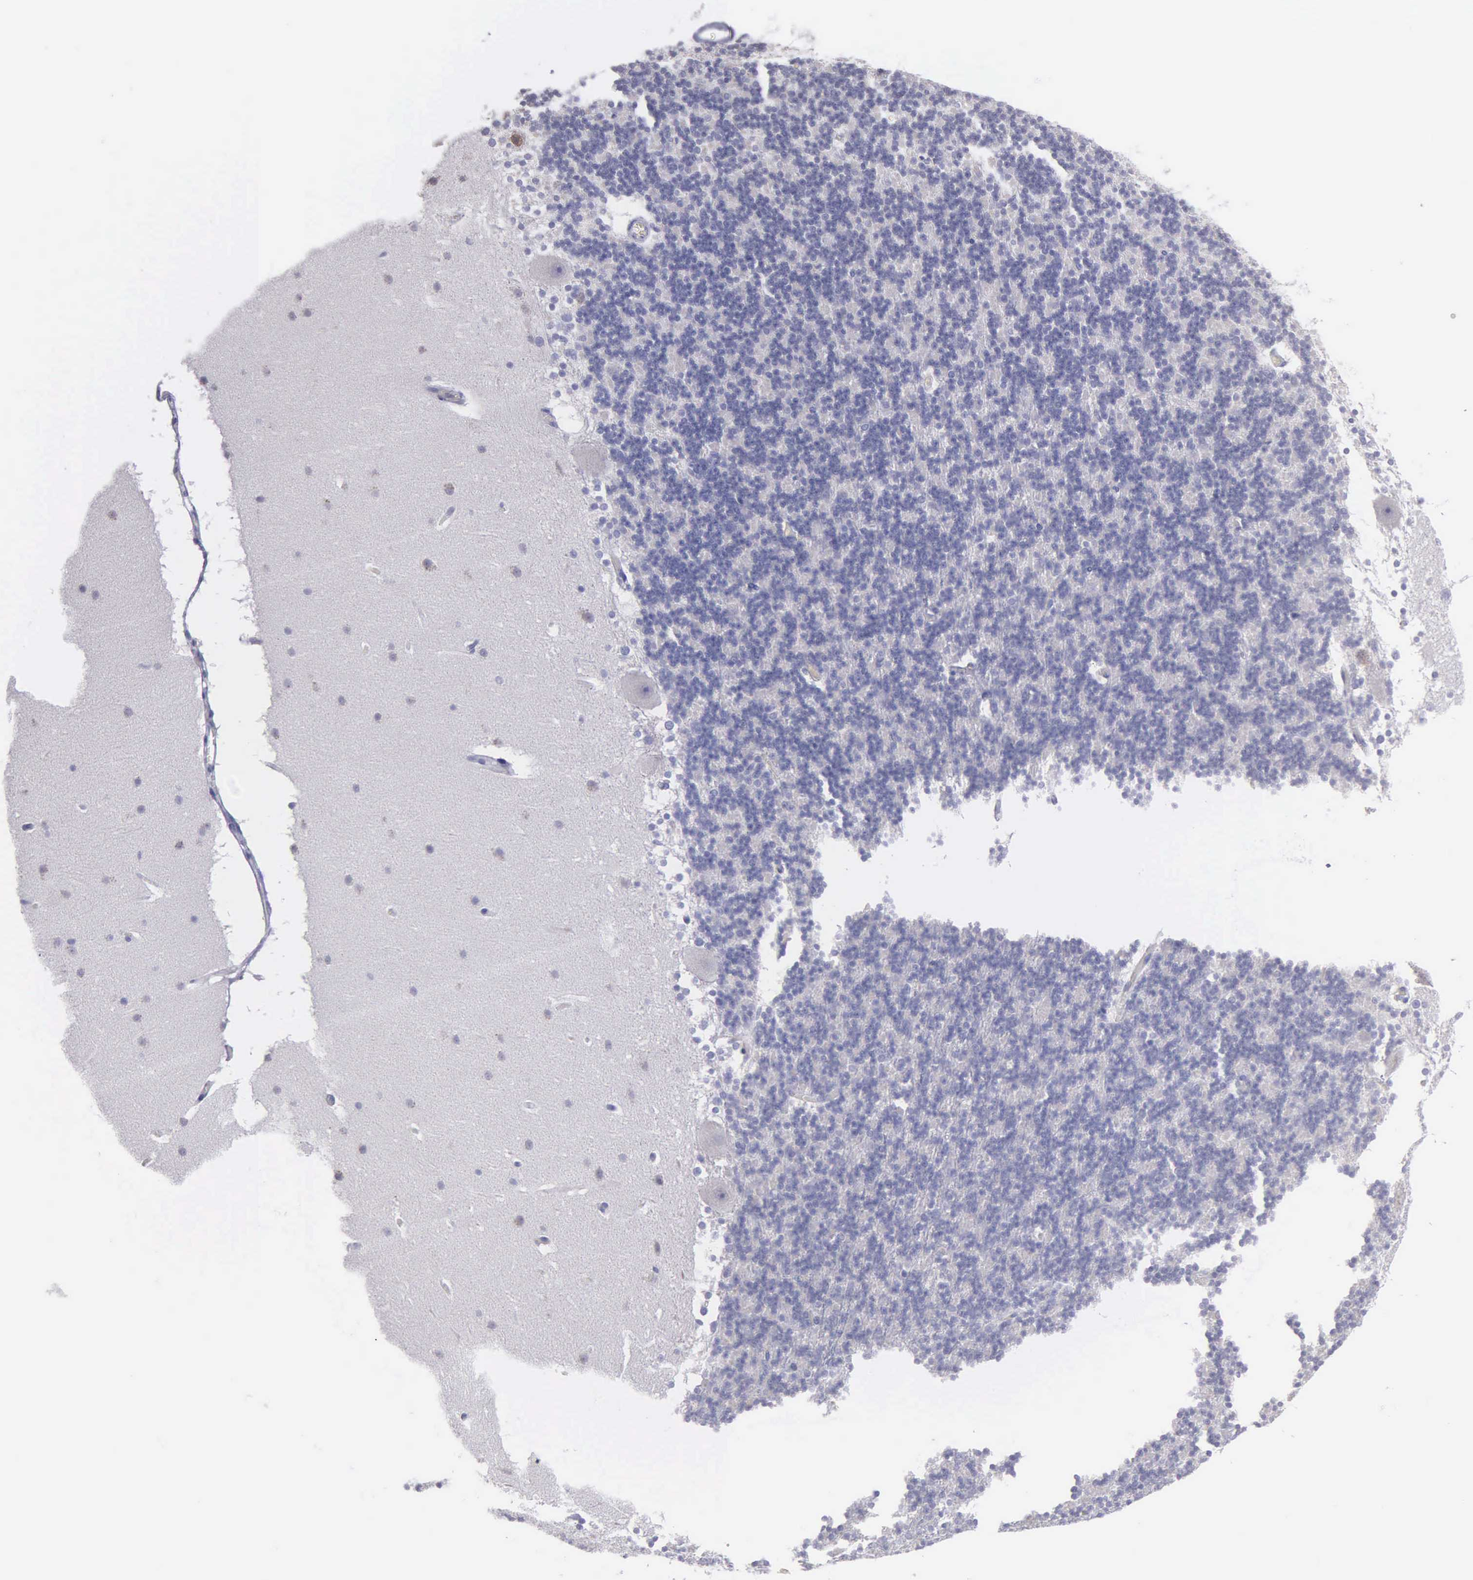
{"staining": {"intensity": "negative", "quantity": "none", "location": "none"}, "tissue": "cerebellum", "cell_type": "Cells in granular layer", "image_type": "normal", "snomed": [{"axis": "morphology", "description": "Normal tissue, NOS"}, {"axis": "topography", "description": "Cerebellum"}], "caption": "This photomicrograph is of benign cerebellum stained with immunohistochemistry (IHC) to label a protein in brown with the nuclei are counter-stained blue. There is no positivity in cells in granular layer.", "gene": "FBLN5", "patient": {"sex": "female", "age": 19}}